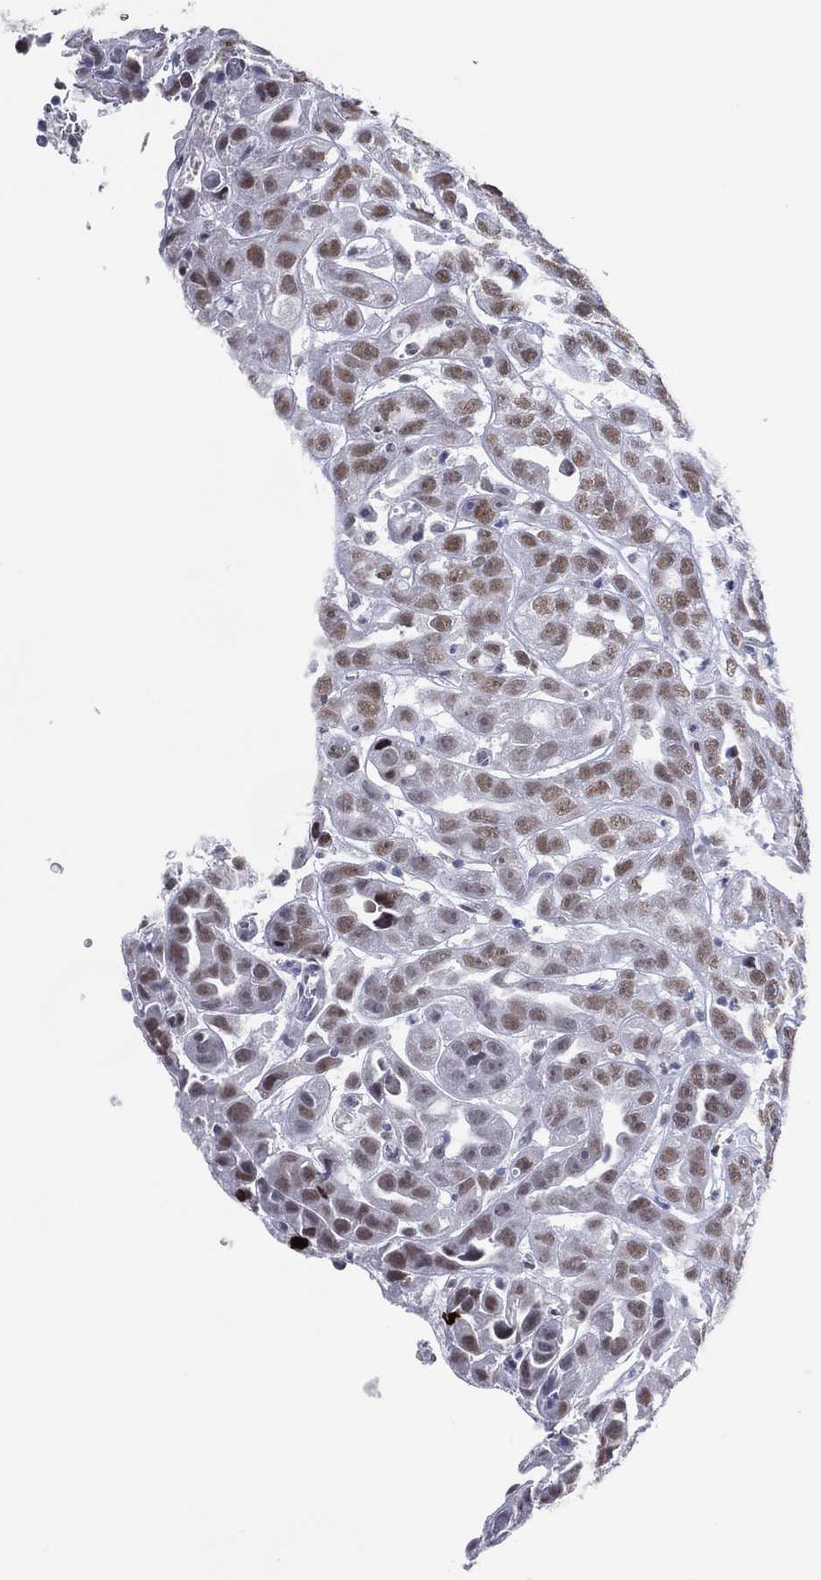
{"staining": {"intensity": "weak", "quantity": ">75%", "location": "nuclear"}, "tissue": "urothelial cancer", "cell_type": "Tumor cells", "image_type": "cancer", "snomed": [{"axis": "morphology", "description": "Urothelial carcinoma, High grade"}, {"axis": "topography", "description": "Urinary bladder"}], "caption": "Protein analysis of urothelial cancer tissue shows weak nuclear expression in about >75% of tumor cells. (DAB IHC with brightfield microscopy, high magnification).", "gene": "CFAP58", "patient": {"sex": "female", "age": 41}}